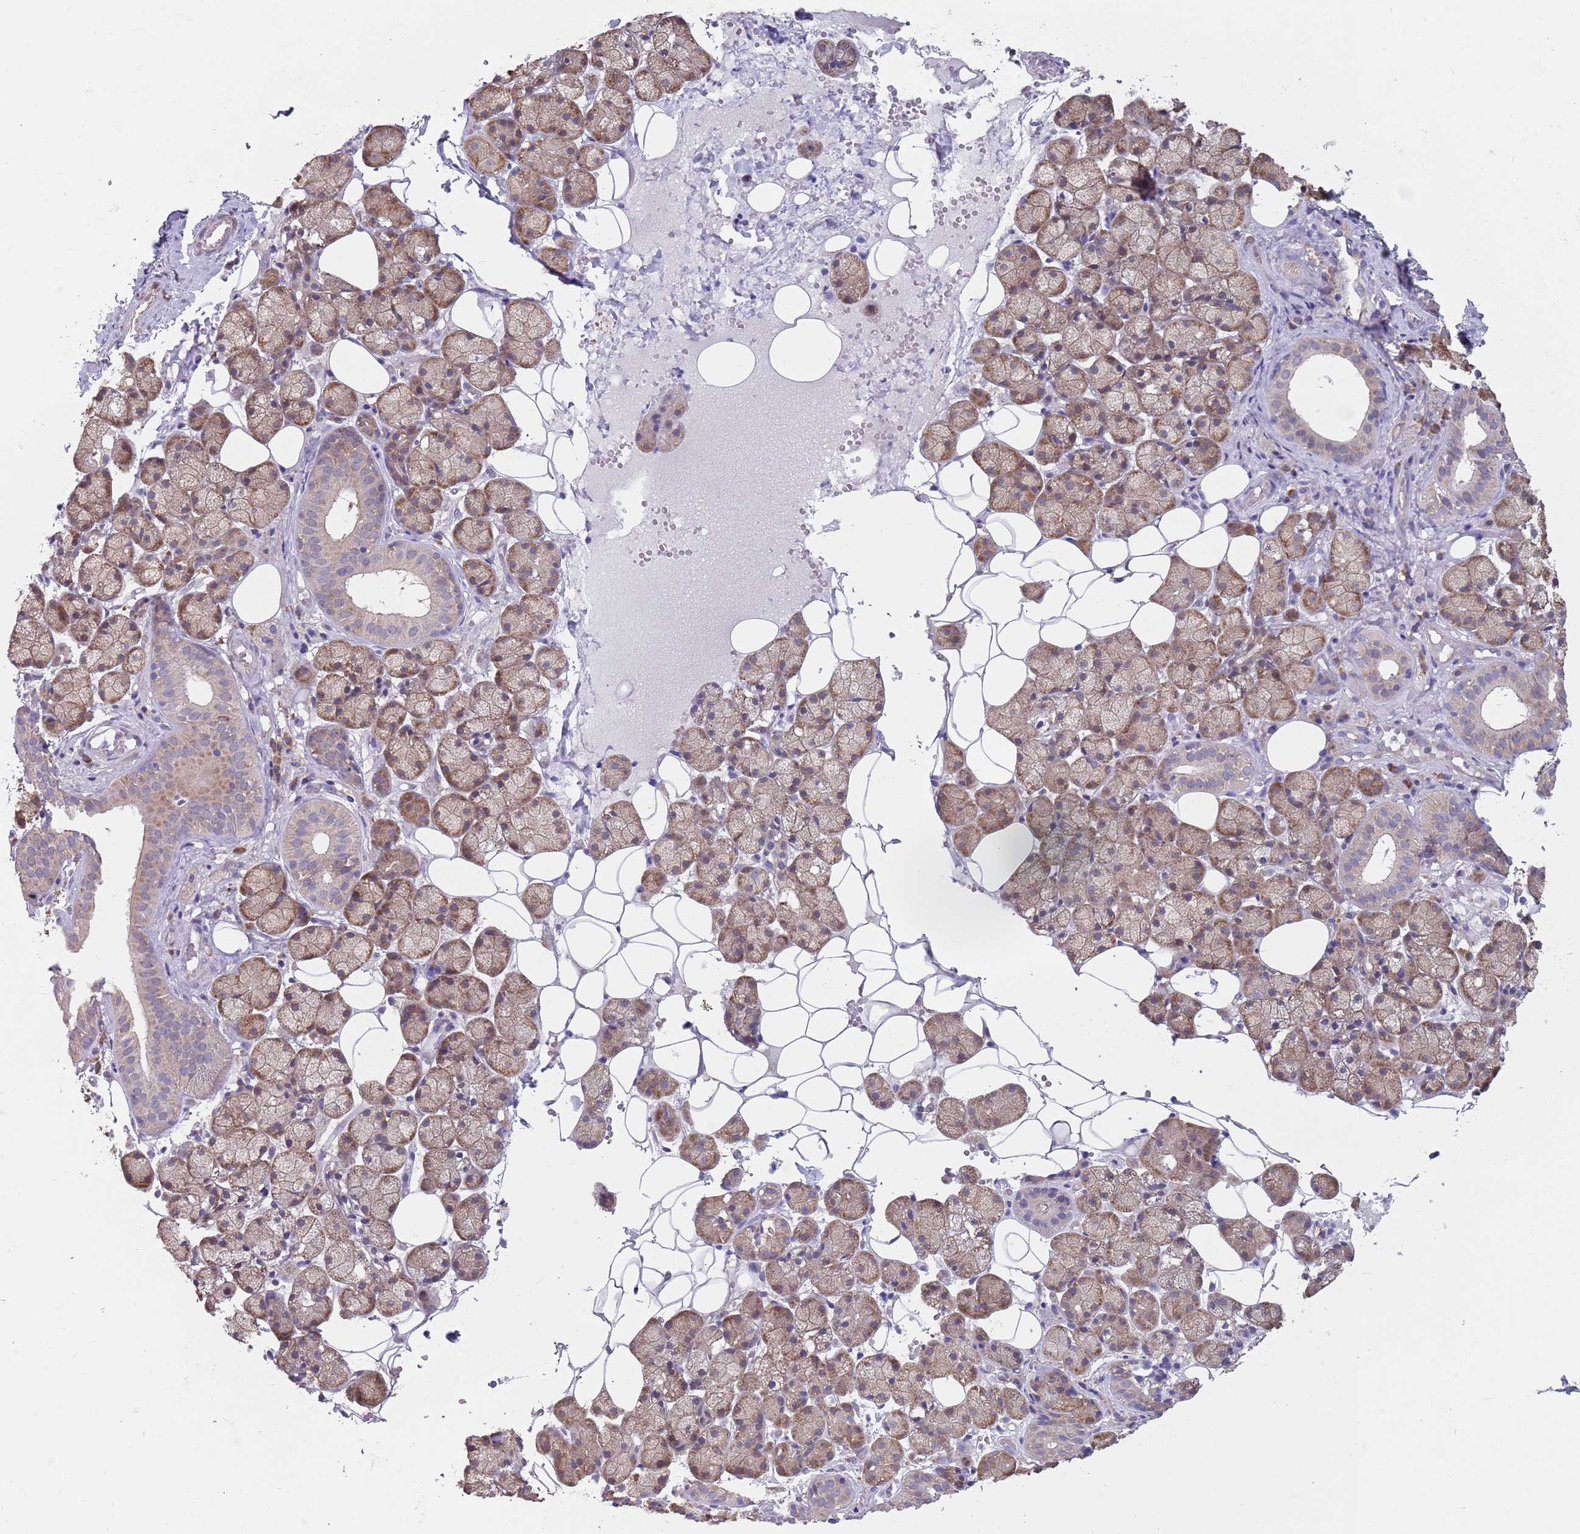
{"staining": {"intensity": "moderate", "quantity": ">75%", "location": "cytoplasmic/membranous"}, "tissue": "salivary gland", "cell_type": "Glandular cells", "image_type": "normal", "snomed": [{"axis": "morphology", "description": "Normal tissue, NOS"}, {"axis": "topography", "description": "Salivary gland"}], "caption": "IHC histopathology image of benign salivary gland stained for a protein (brown), which reveals medium levels of moderate cytoplasmic/membranous positivity in approximately >75% of glandular cells.", "gene": "RPL17", "patient": {"sex": "female", "age": 33}}